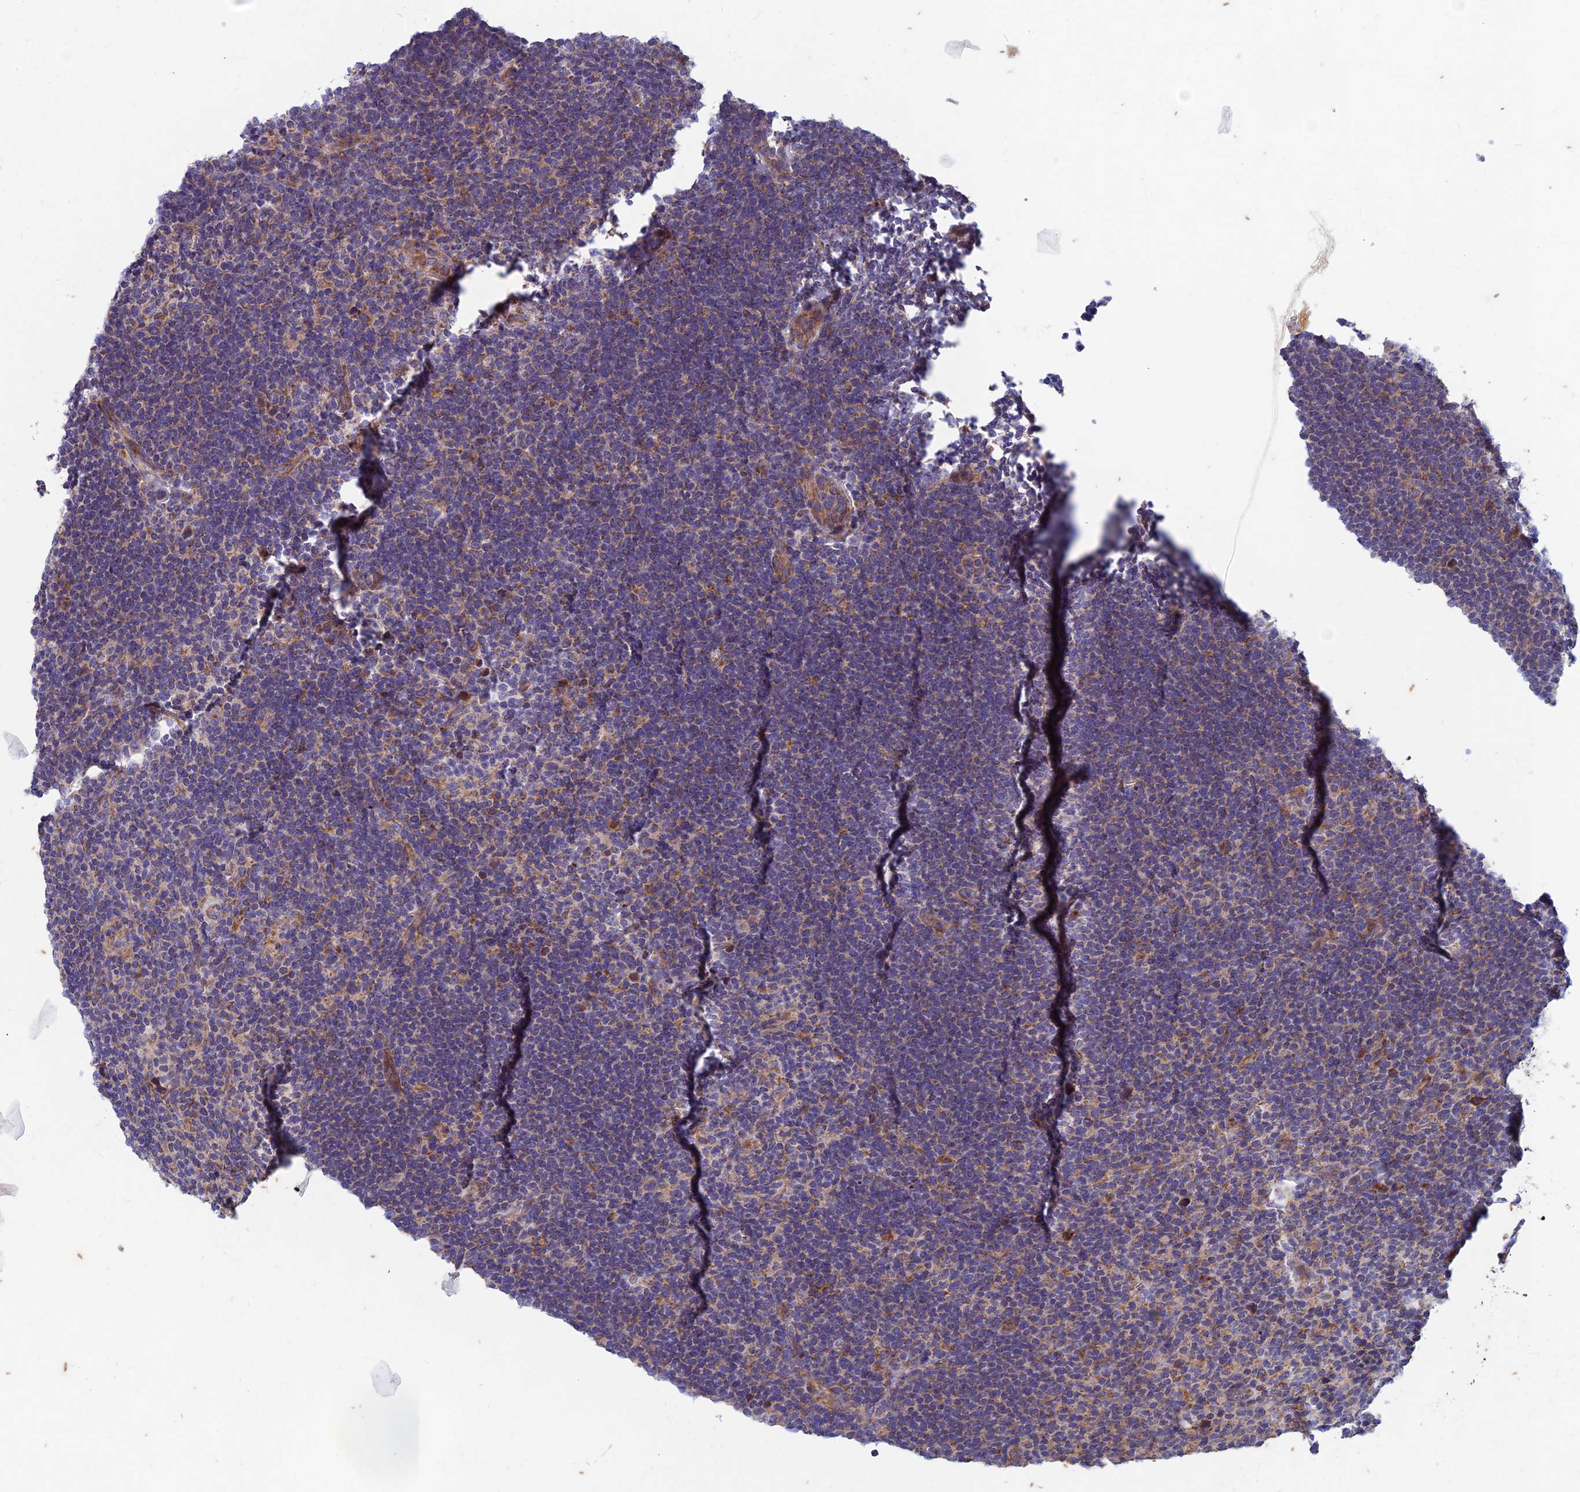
{"staining": {"intensity": "moderate", "quantity": "25%-75%", "location": "cytoplasmic/membranous"}, "tissue": "lymphoma", "cell_type": "Tumor cells", "image_type": "cancer", "snomed": [{"axis": "morphology", "description": "Hodgkin's disease, NOS"}, {"axis": "topography", "description": "Lymph node"}], "caption": "Hodgkin's disease stained for a protein exhibits moderate cytoplasmic/membranous positivity in tumor cells. (DAB (3,3'-diaminobenzidine) IHC, brown staining for protein, blue staining for nuclei).", "gene": "AP4S1", "patient": {"sex": "female", "age": 57}}